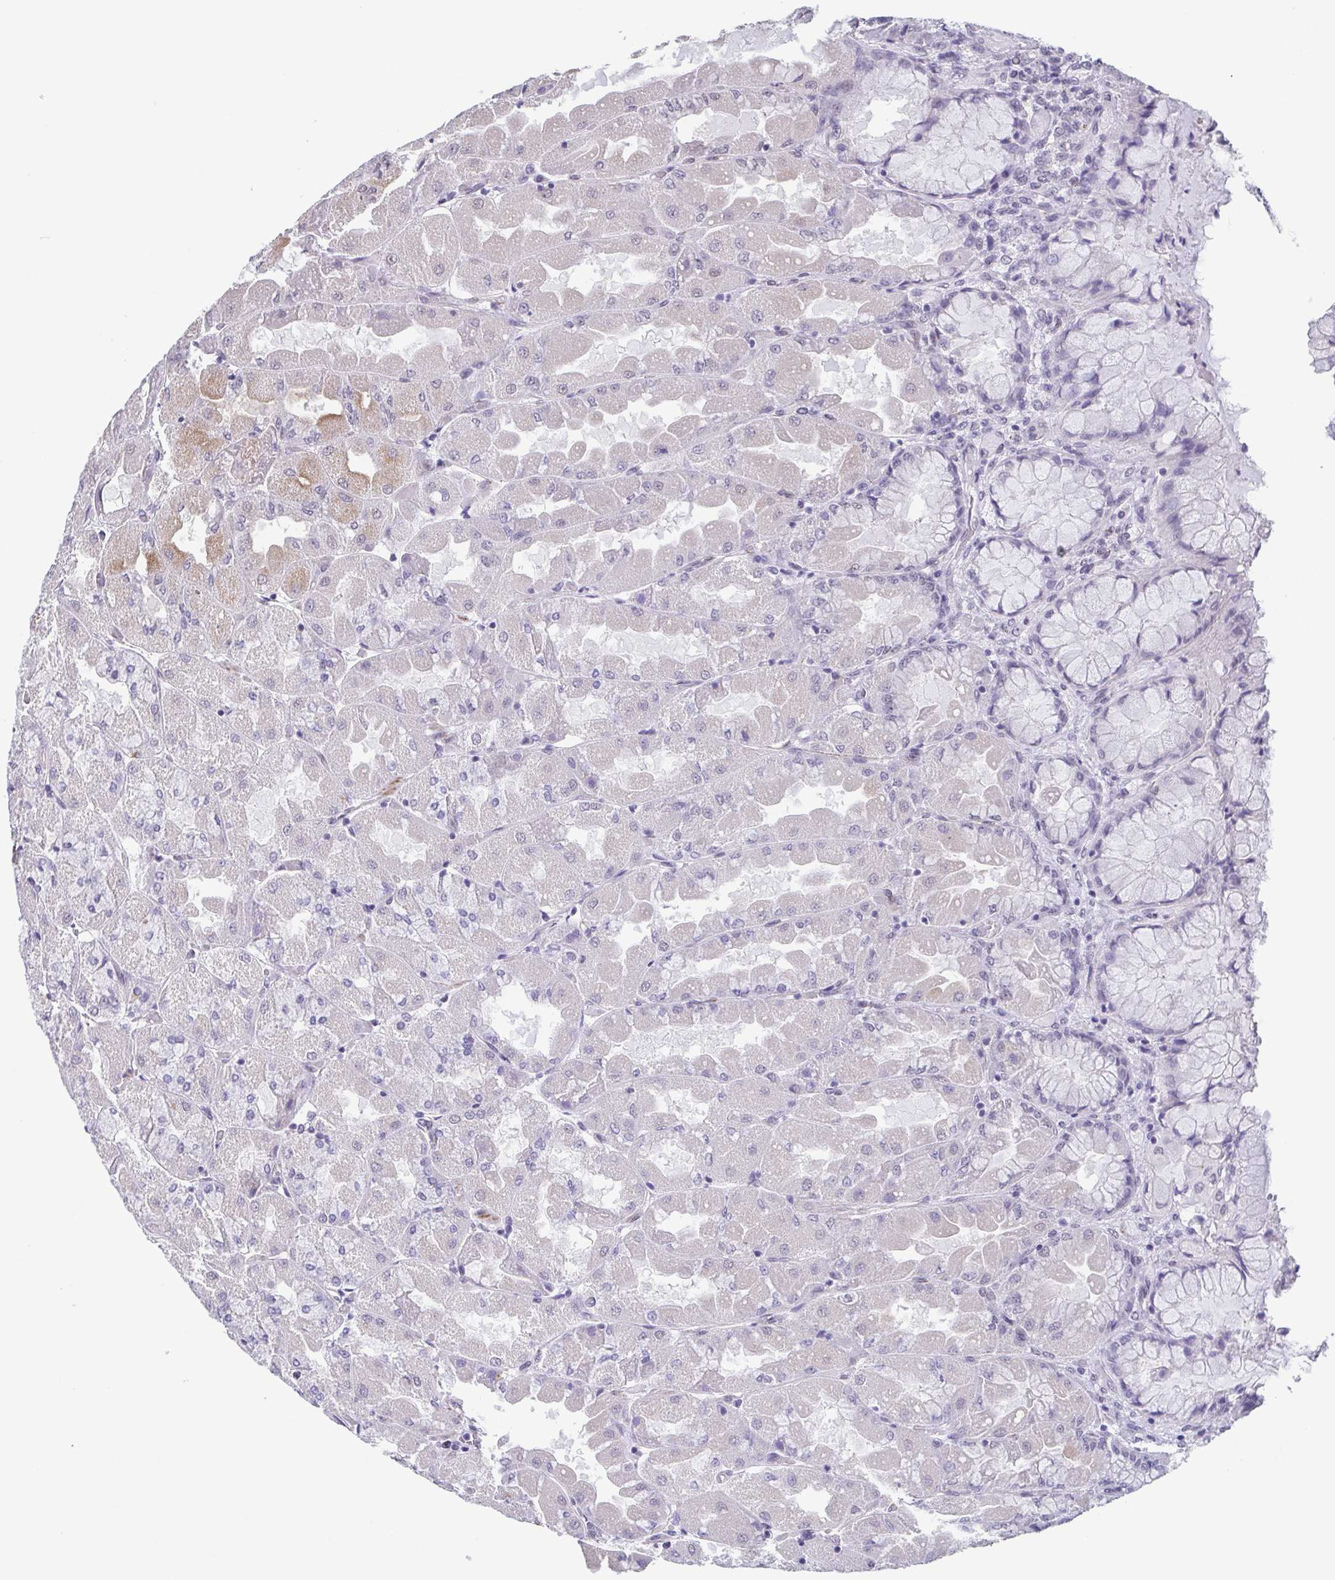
{"staining": {"intensity": "negative", "quantity": "none", "location": "none"}, "tissue": "stomach", "cell_type": "Glandular cells", "image_type": "normal", "snomed": [{"axis": "morphology", "description": "Normal tissue, NOS"}, {"axis": "topography", "description": "Stomach"}], "caption": "This image is of benign stomach stained with immunohistochemistry (IHC) to label a protein in brown with the nuclei are counter-stained blue. There is no expression in glandular cells.", "gene": "TMEM92", "patient": {"sex": "female", "age": 61}}